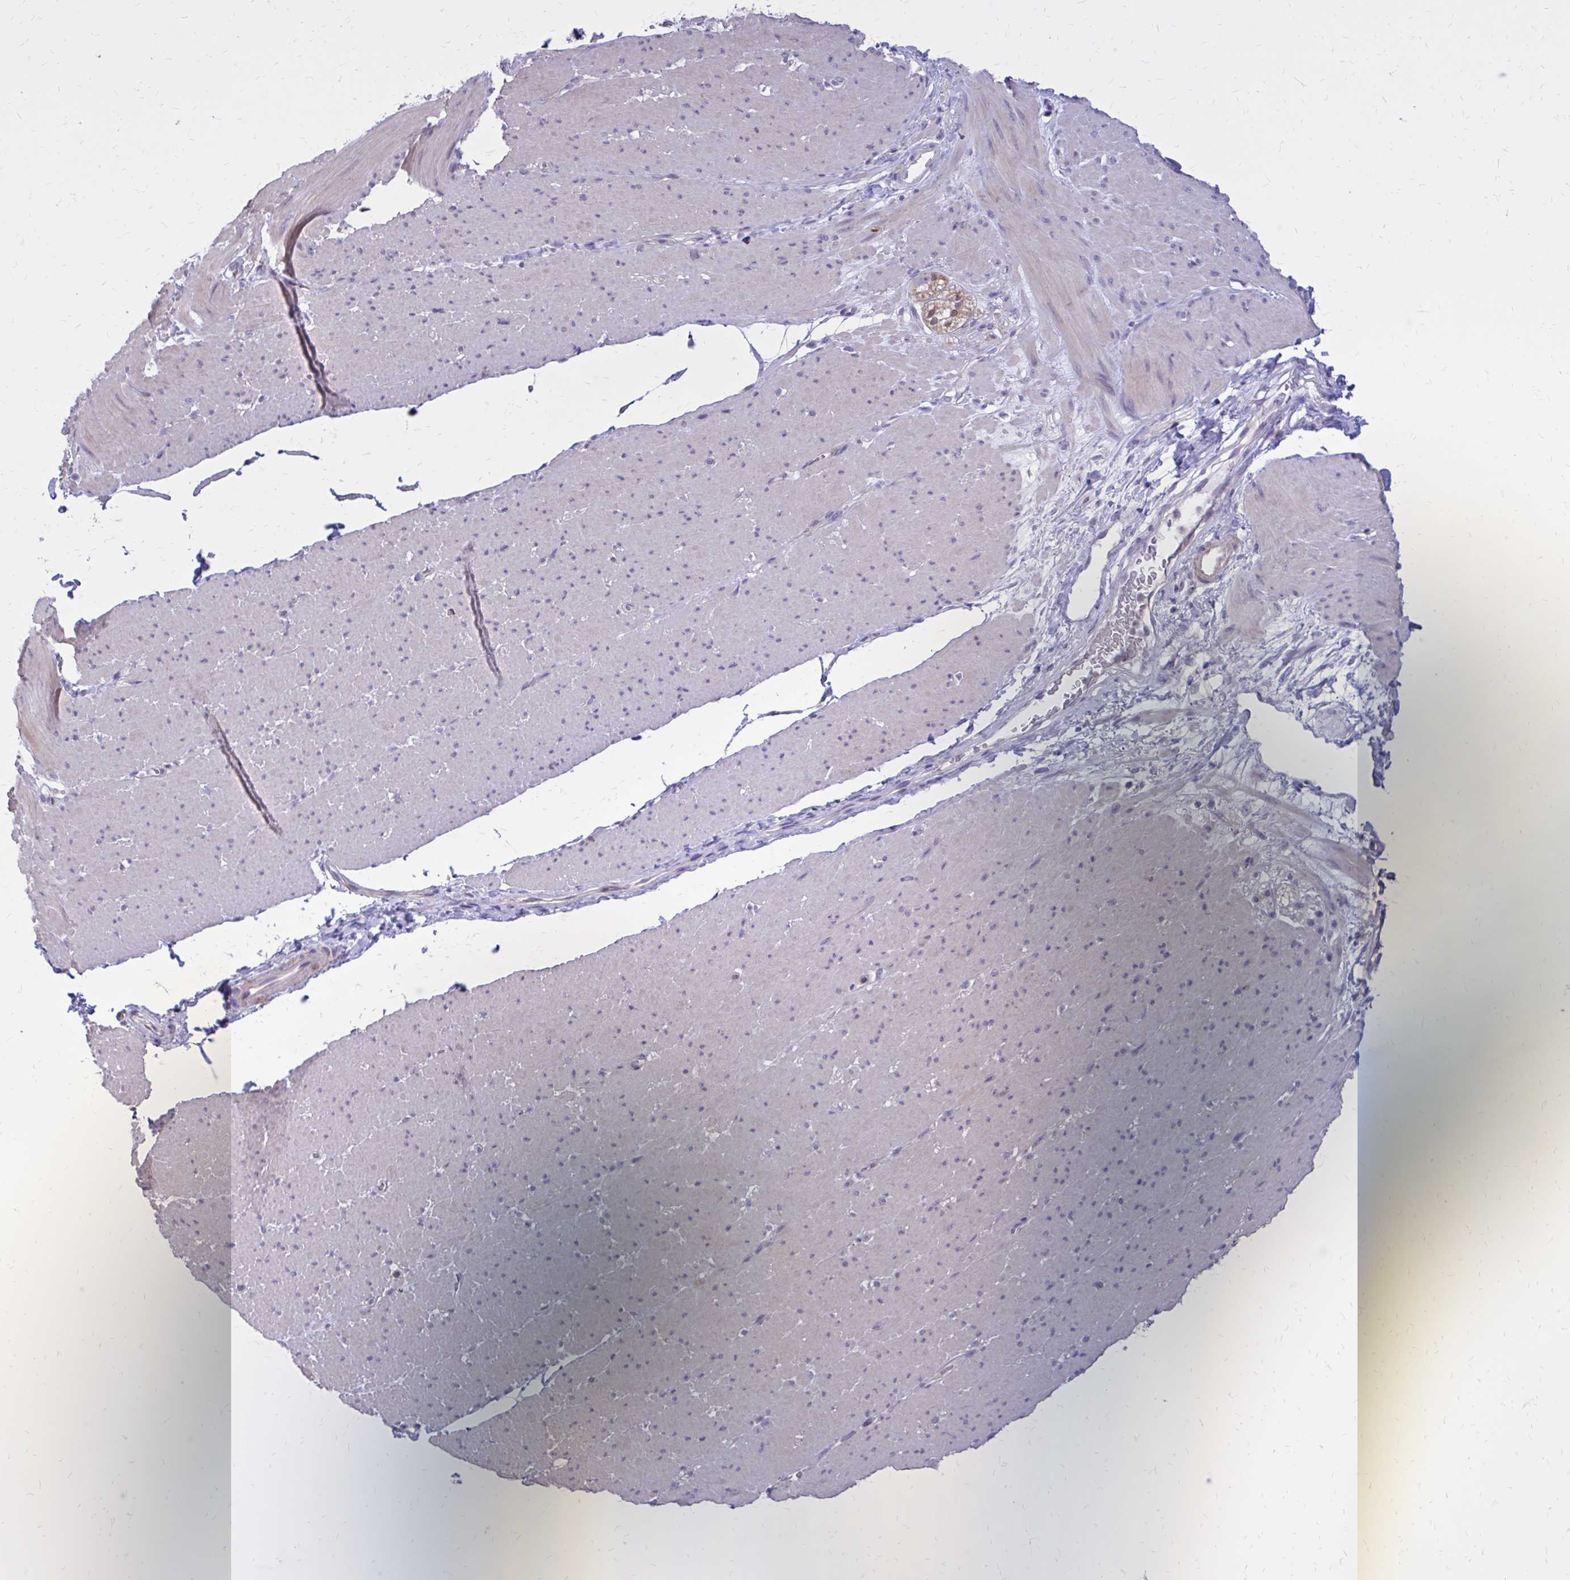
{"staining": {"intensity": "negative", "quantity": "none", "location": "none"}, "tissue": "smooth muscle", "cell_type": "Smooth muscle cells", "image_type": "normal", "snomed": [{"axis": "morphology", "description": "Normal tissue, NOS"}, {"axis": "topography", "description": "Smooth muscle"}, {"axis": "topography", "description": "Rectum"}], "caption": "IHC of benign smooth muscle exhibits no positivity in smooth muscle cells.", "gene": "DBI", "patient": {"sex": "male", "age": 53}}